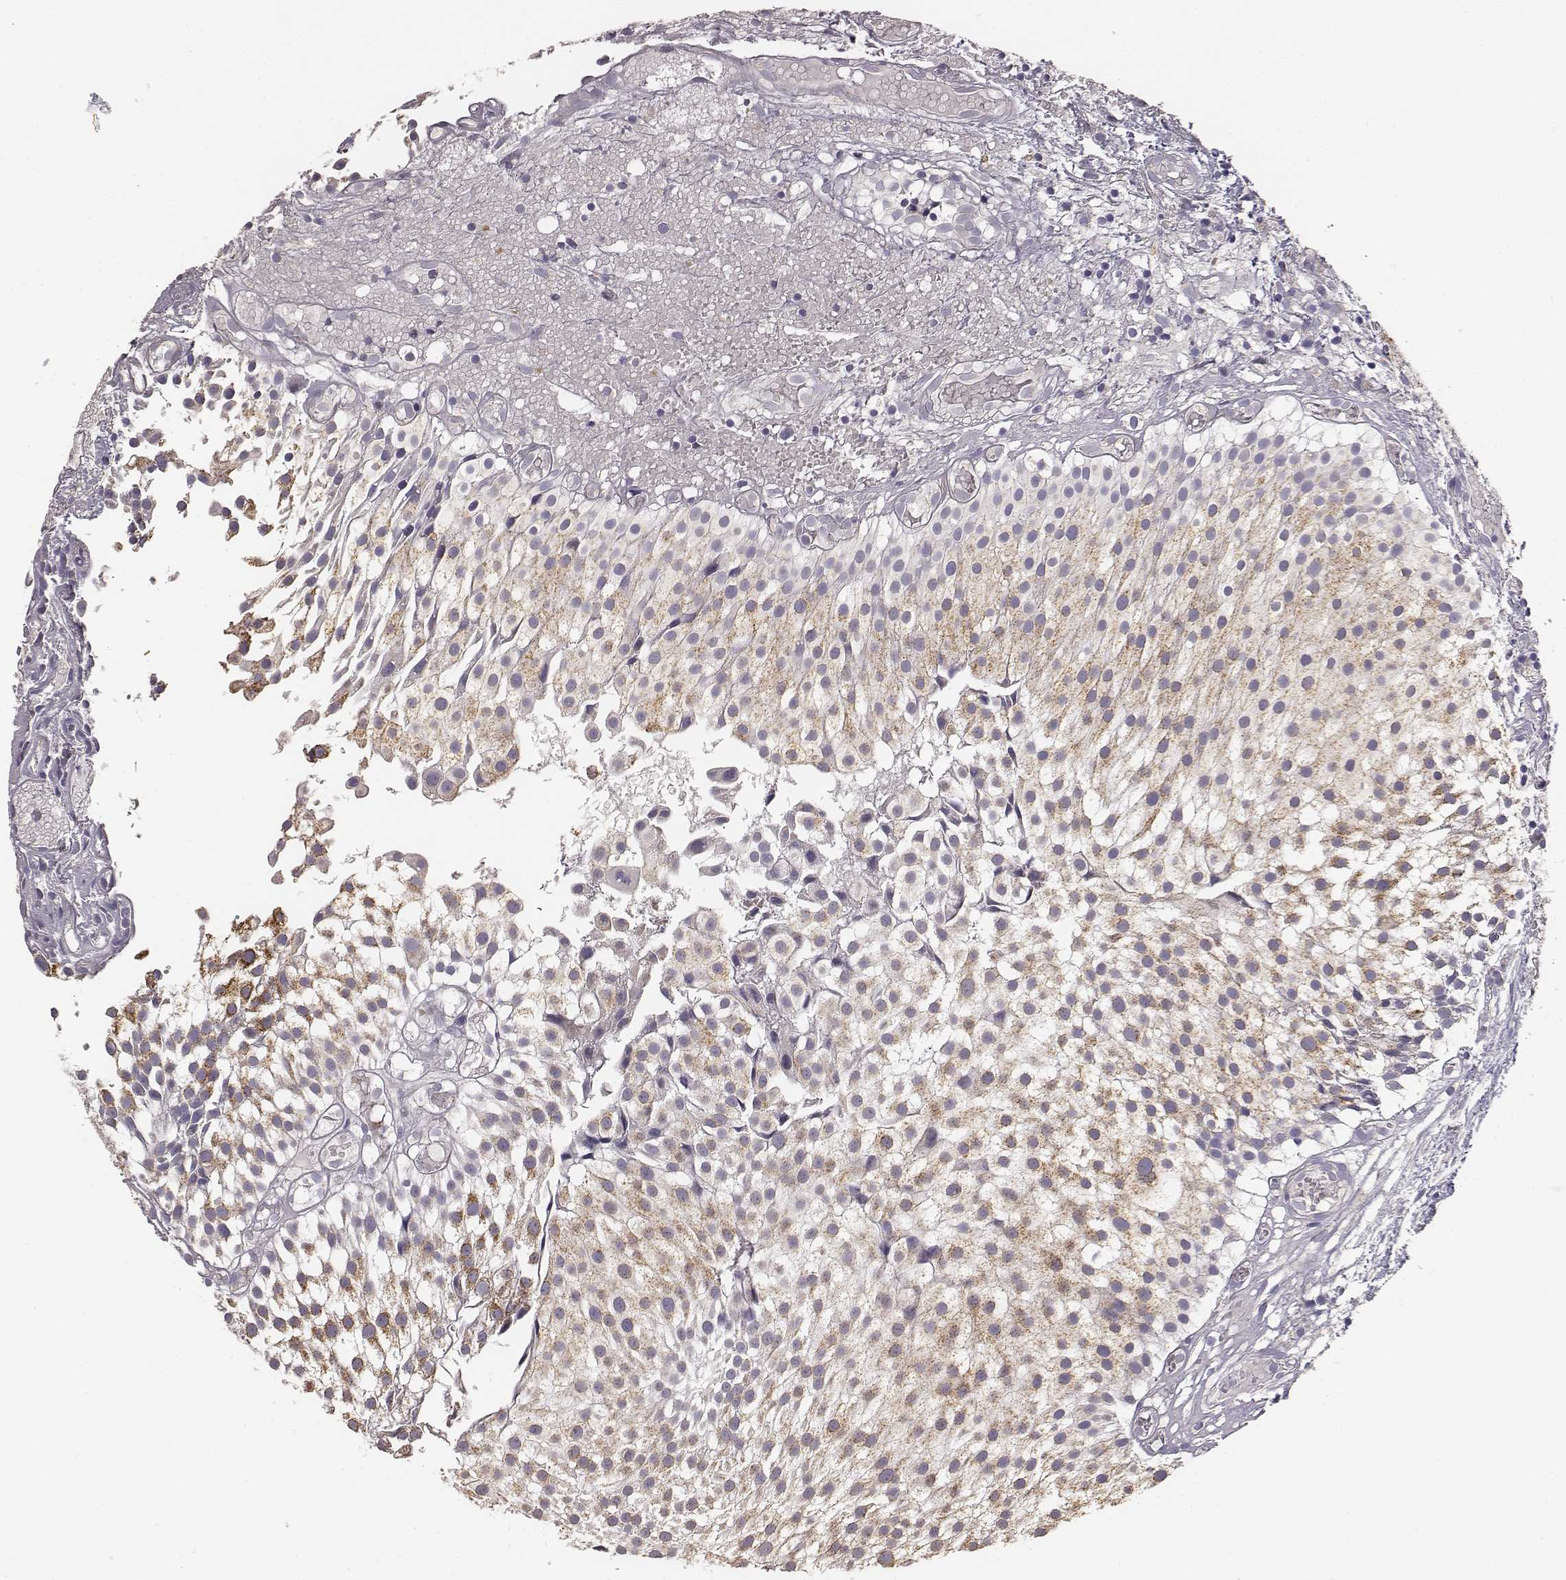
{"staining": {"intensity": "moderate", "quantity": ">75%", "location": "cytoplasmic/membranous"}, "tissue": "urothelial cancer", "cell_type": "Tumor cells", "image_type": "cancer", "snomed": [{"axis": "morphology", "description": "Urothelial carcinoma, Low grade"}, {"axis": "topography", "description": "Urinary bladder"}], "caption": "A photomicrograph of urothelial cancer stained for a protein reveals moderate cytoplasmic/membranous brown staining in tumor cells.", "gene": "ABCD3", "patient": {"sex": "male", "age": 79}}